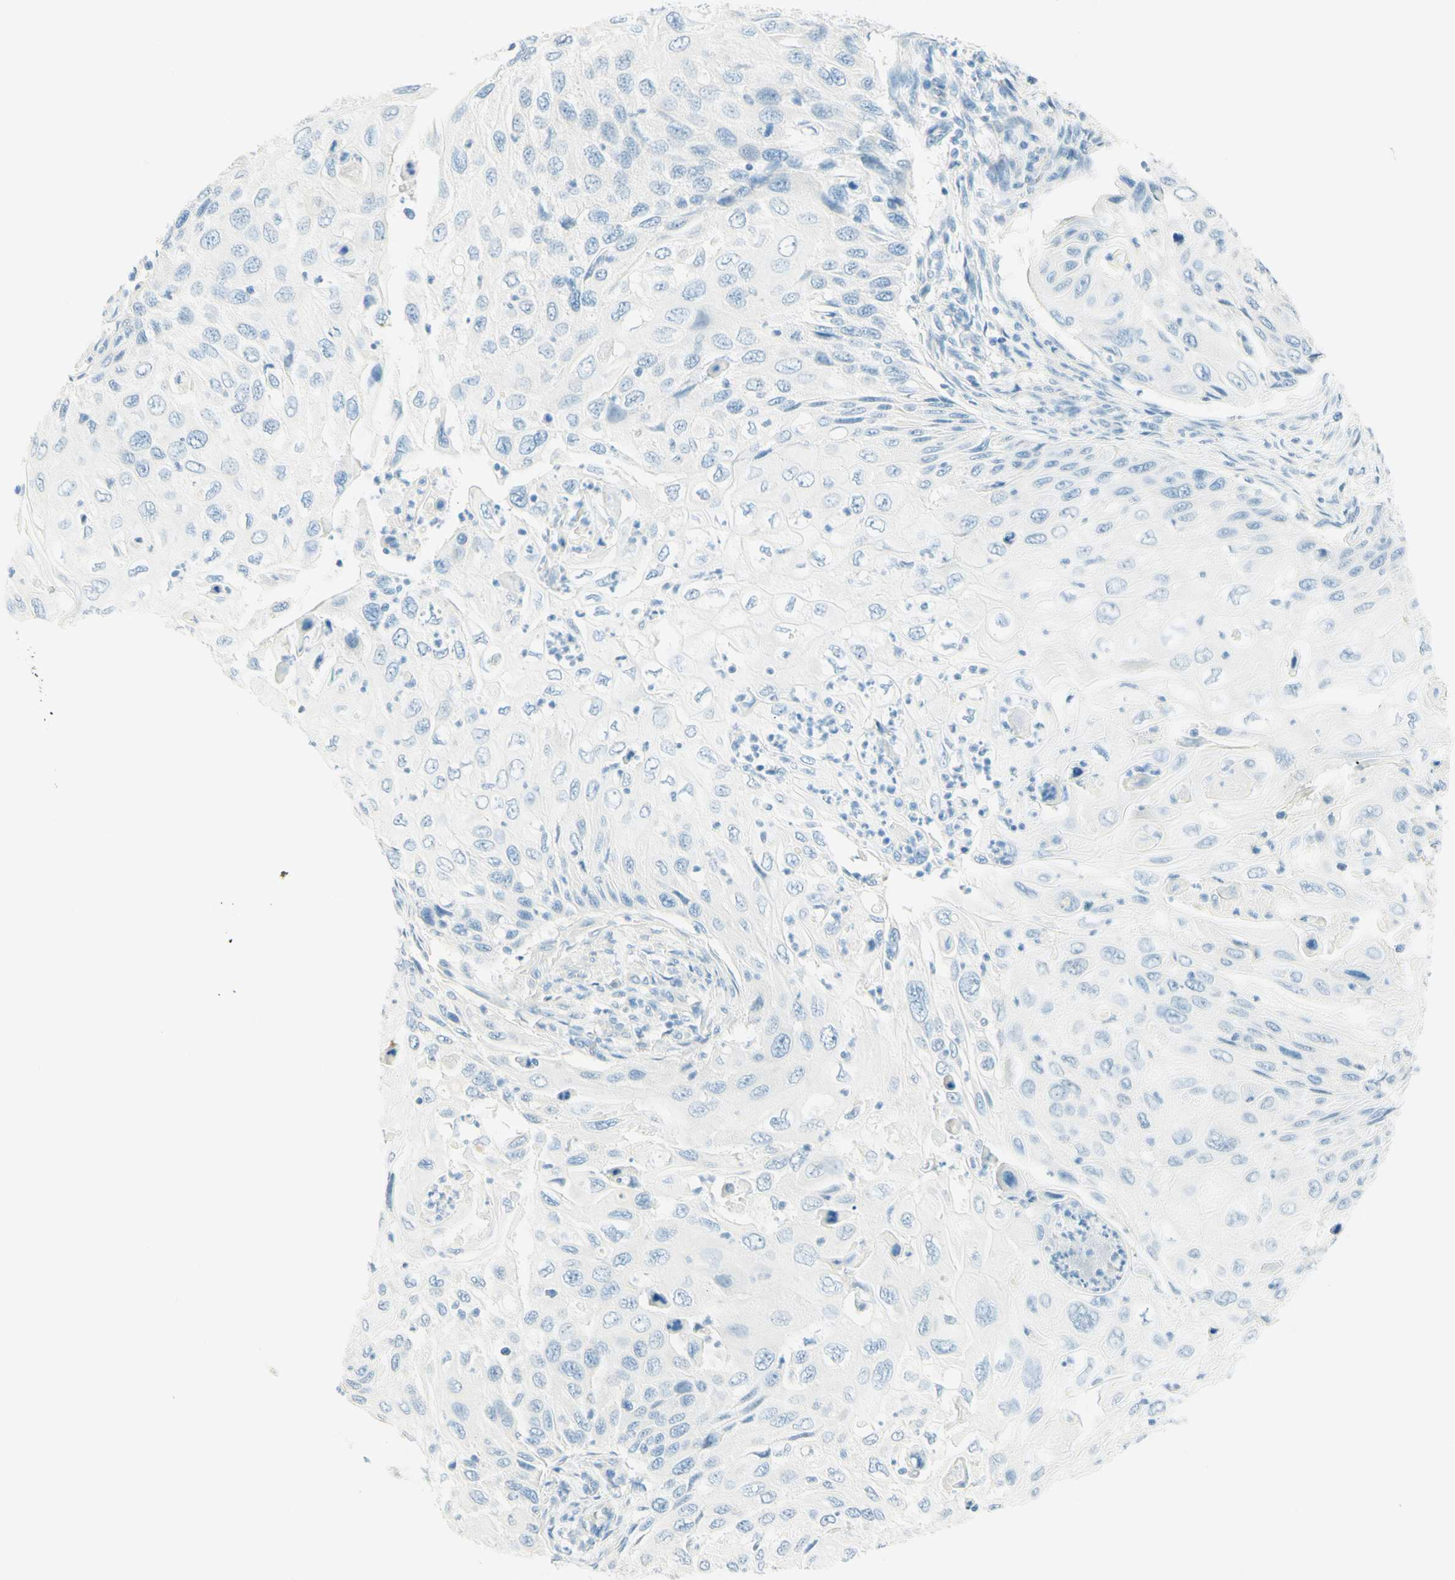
{"staining": {"intensity": "negative", "quantity": "none", "location": "none"}, "tissue": "cervical cancer", "cell_type": "Tumor cells", "image_type": "cancer", "snomed": [{"axis": "morphology", "description": "Squamous cell carcinoma, NOS"}, {"axis": "topography", "description": "Cervix"}], "caption": "This is an IHC histopathology image of human squamous cell carcinoma (cervical). There is no expression in tumor cells.", "gene": "TMEM132D", "patient": {"sex": "female", "age": 70}}